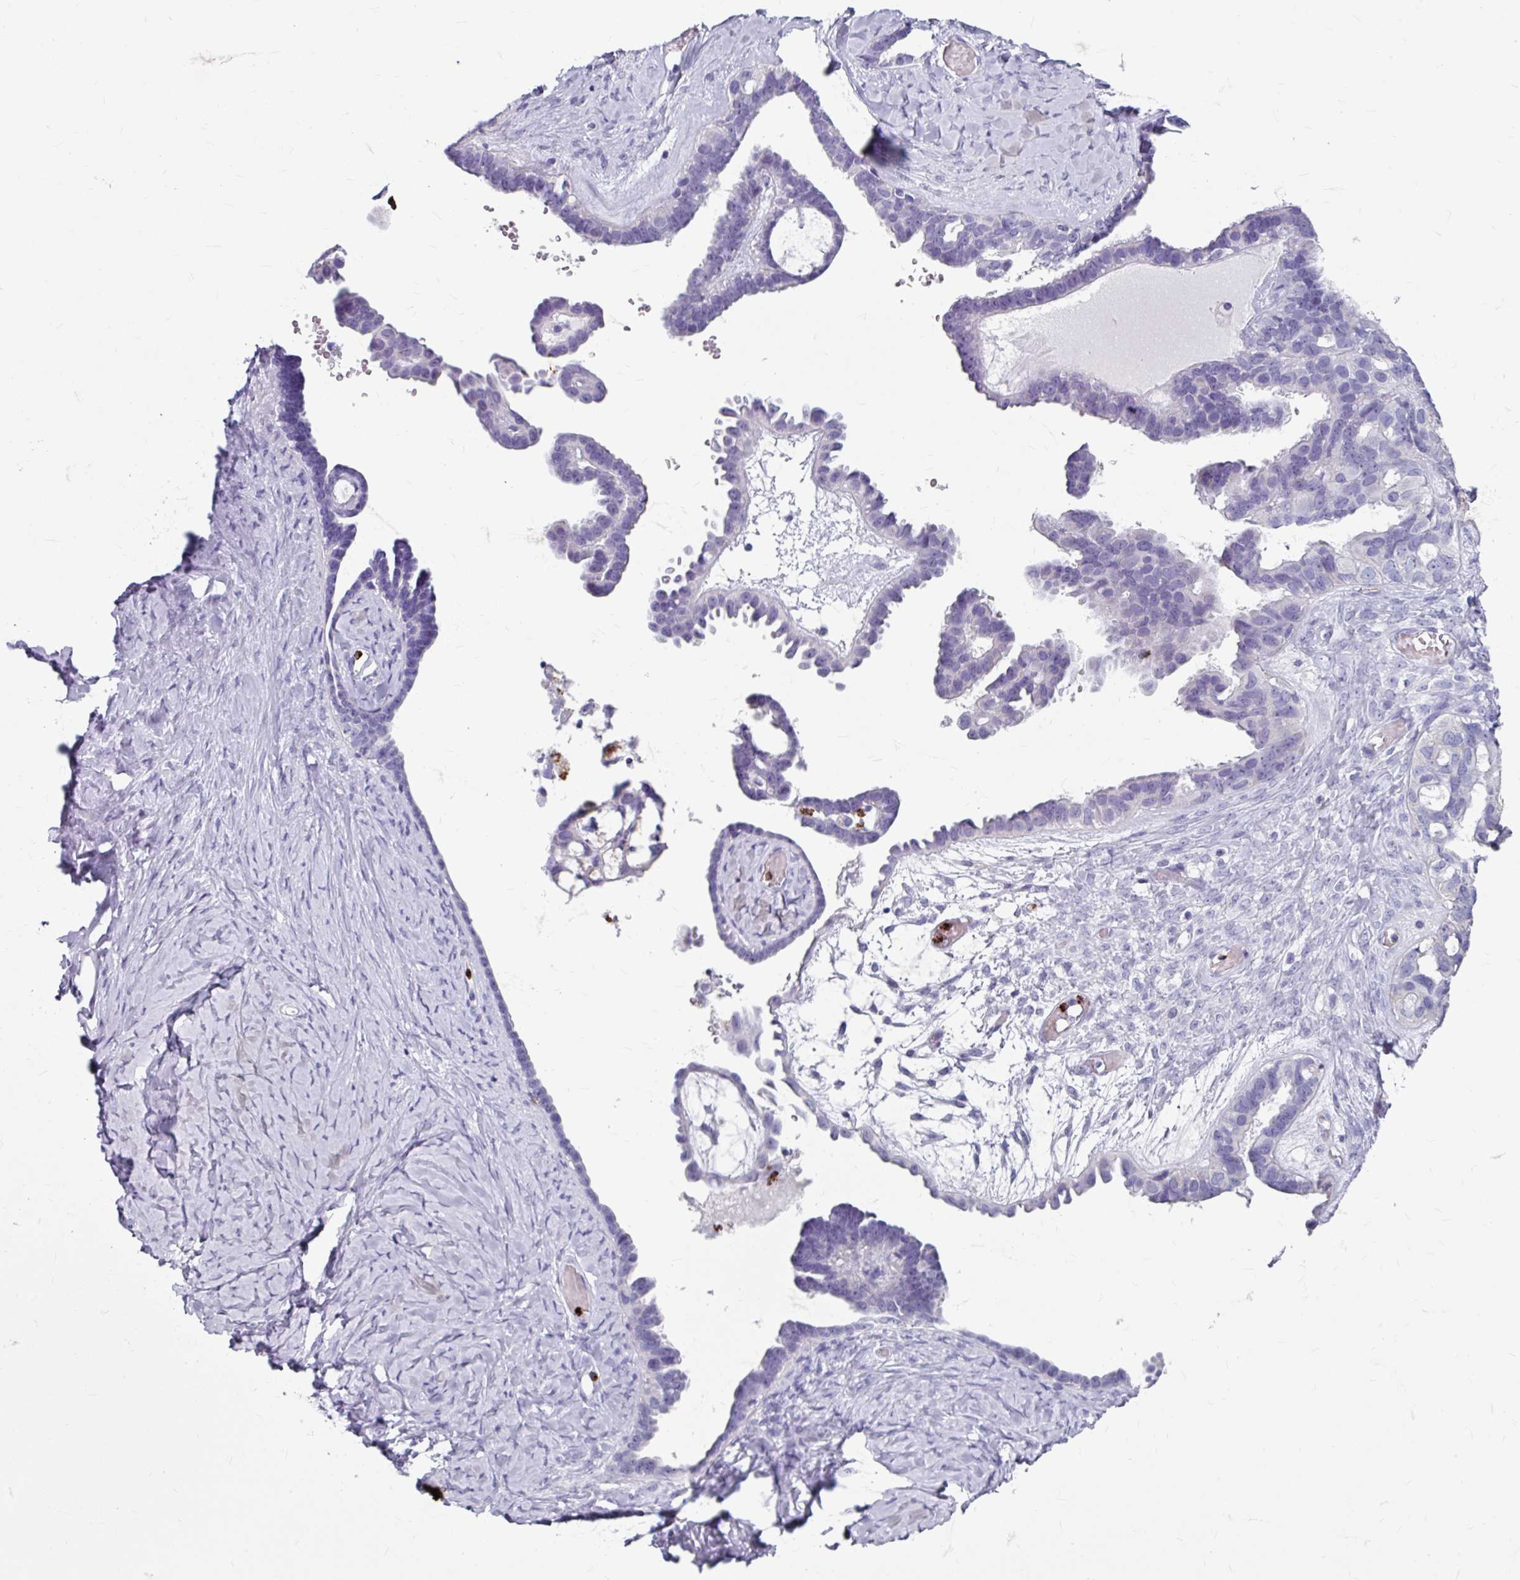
{"staining": {"intensity": "negative", "quantity": "none", "location": "none"}, "tissue": "ovarian cancer", "cell_type": "Tumor cells", "image_type": "cancer", "snomed": [{"axis": "morphology", "description": "Cystadenocarcinoma, serous, NOS"}, {"axis": "topography", "description": "Ovary"}], "caption": "Protein analysis of serous cystadenocarcinoma (ovarian) reveals no significant expression in tumor cells. (Brightfield microscopy of DAB (3,3'-diaminobenzidine) IHC at high magnification).", "gene": "ANKRD1", "patient": {"sex": "female", "age": 69}}